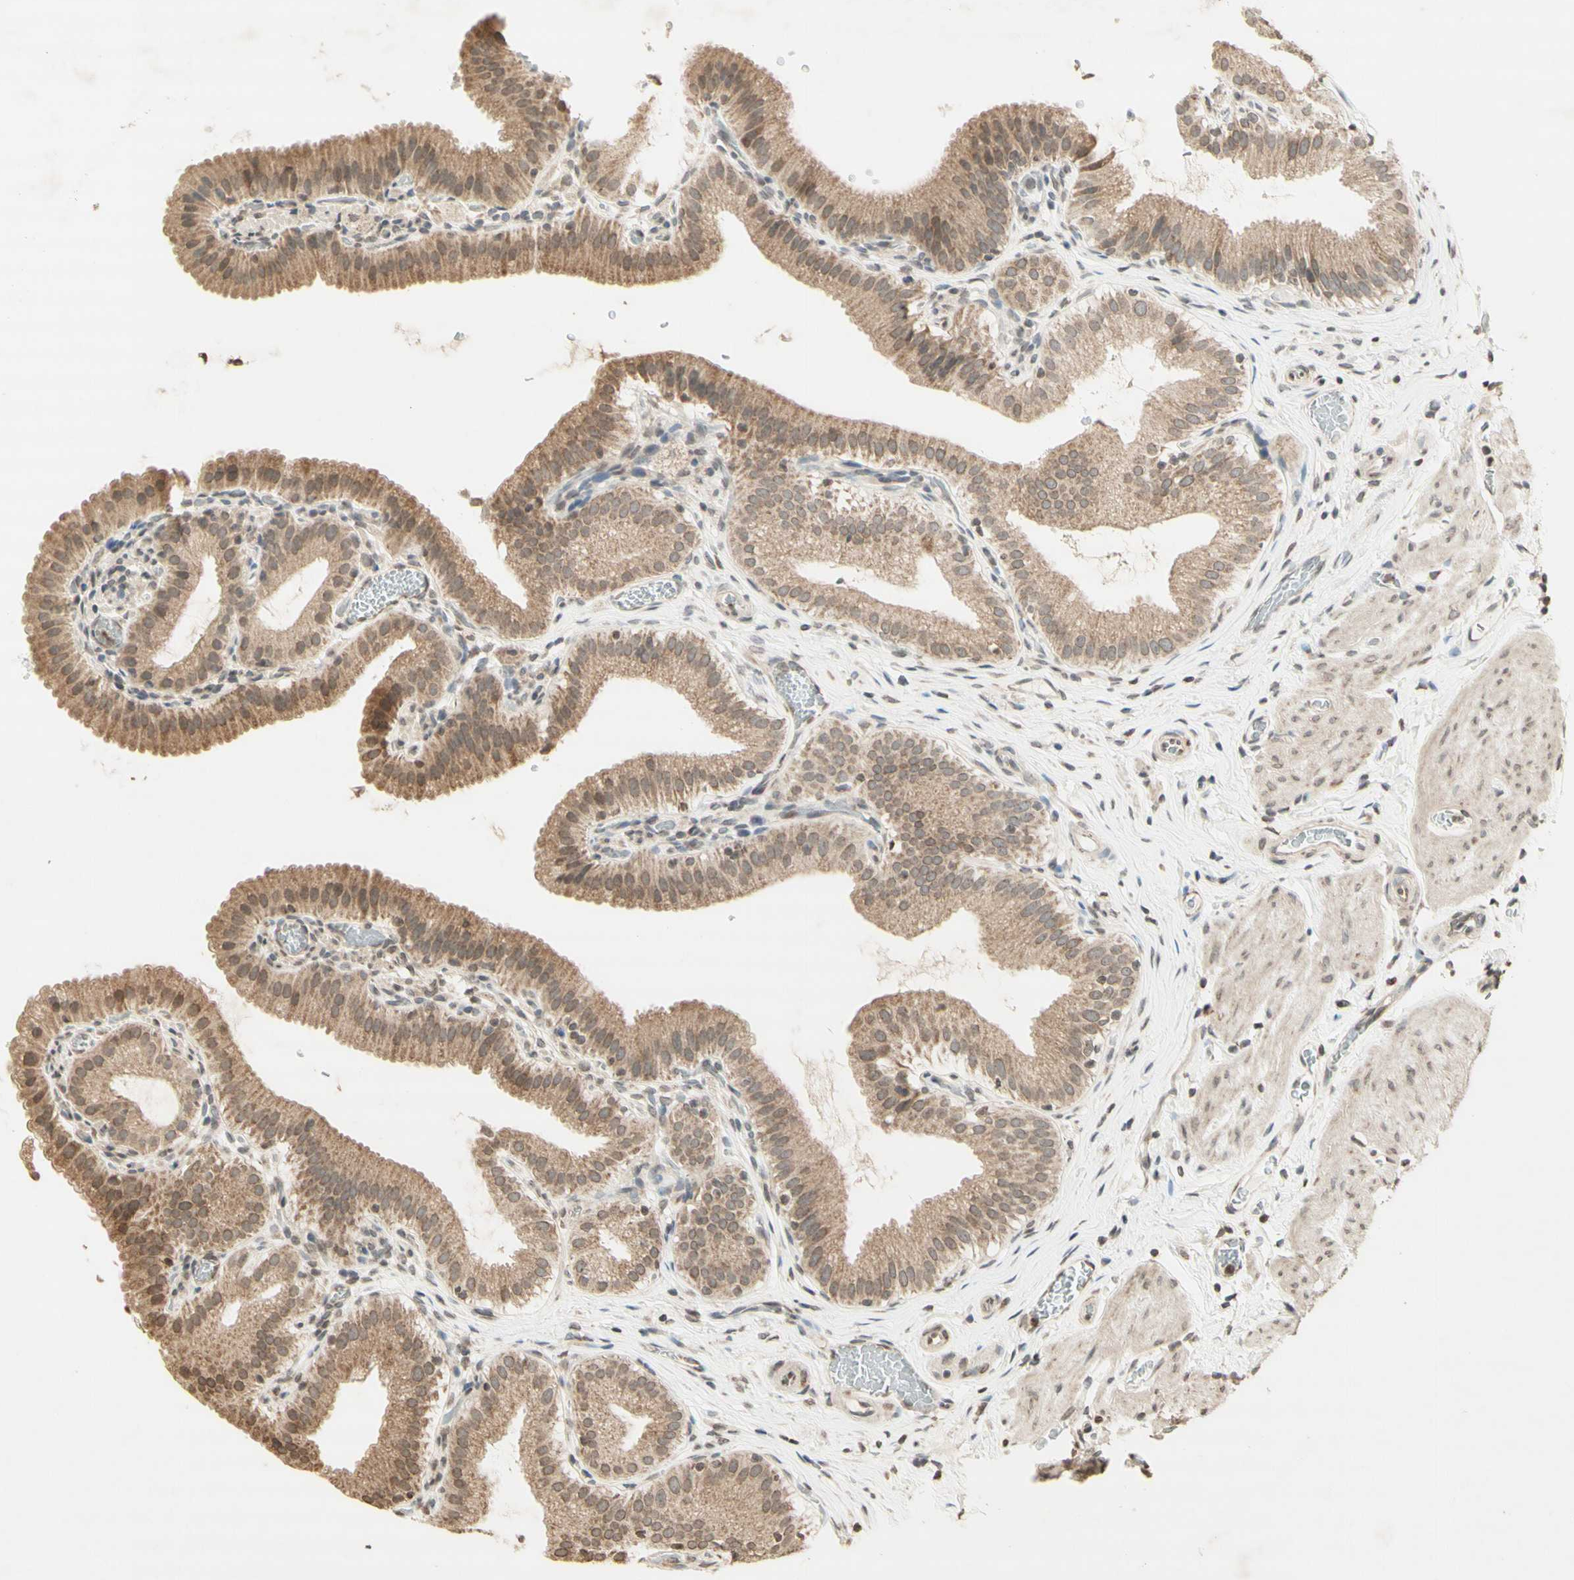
{"staining": {"intensity": "moderate", "quantity": ">75%", "location": "cytoplasmic/membranous,nuclear"}, "tissue": "gallbladder", "cell_type": "Glandular cells", "image_type": "normal", "snomed": [{"axis": "morphology", "description": "Normal tissue, NOS"}, {"axis": "topography", "description": "Gallbladder"}], "caption": "Immunohistochemistry (DAB) staining of benign gallbladder demonstrates moderate cytoplasmic/membranous,nuclear protein positivity in approximately >75% of glandular cells. (DAB (3,3'-diaminobenzidine) IHC with brightfield microscopy, high magnification).", "gene": "CCNI", "patient": {"sex": "male", "age": 54}}